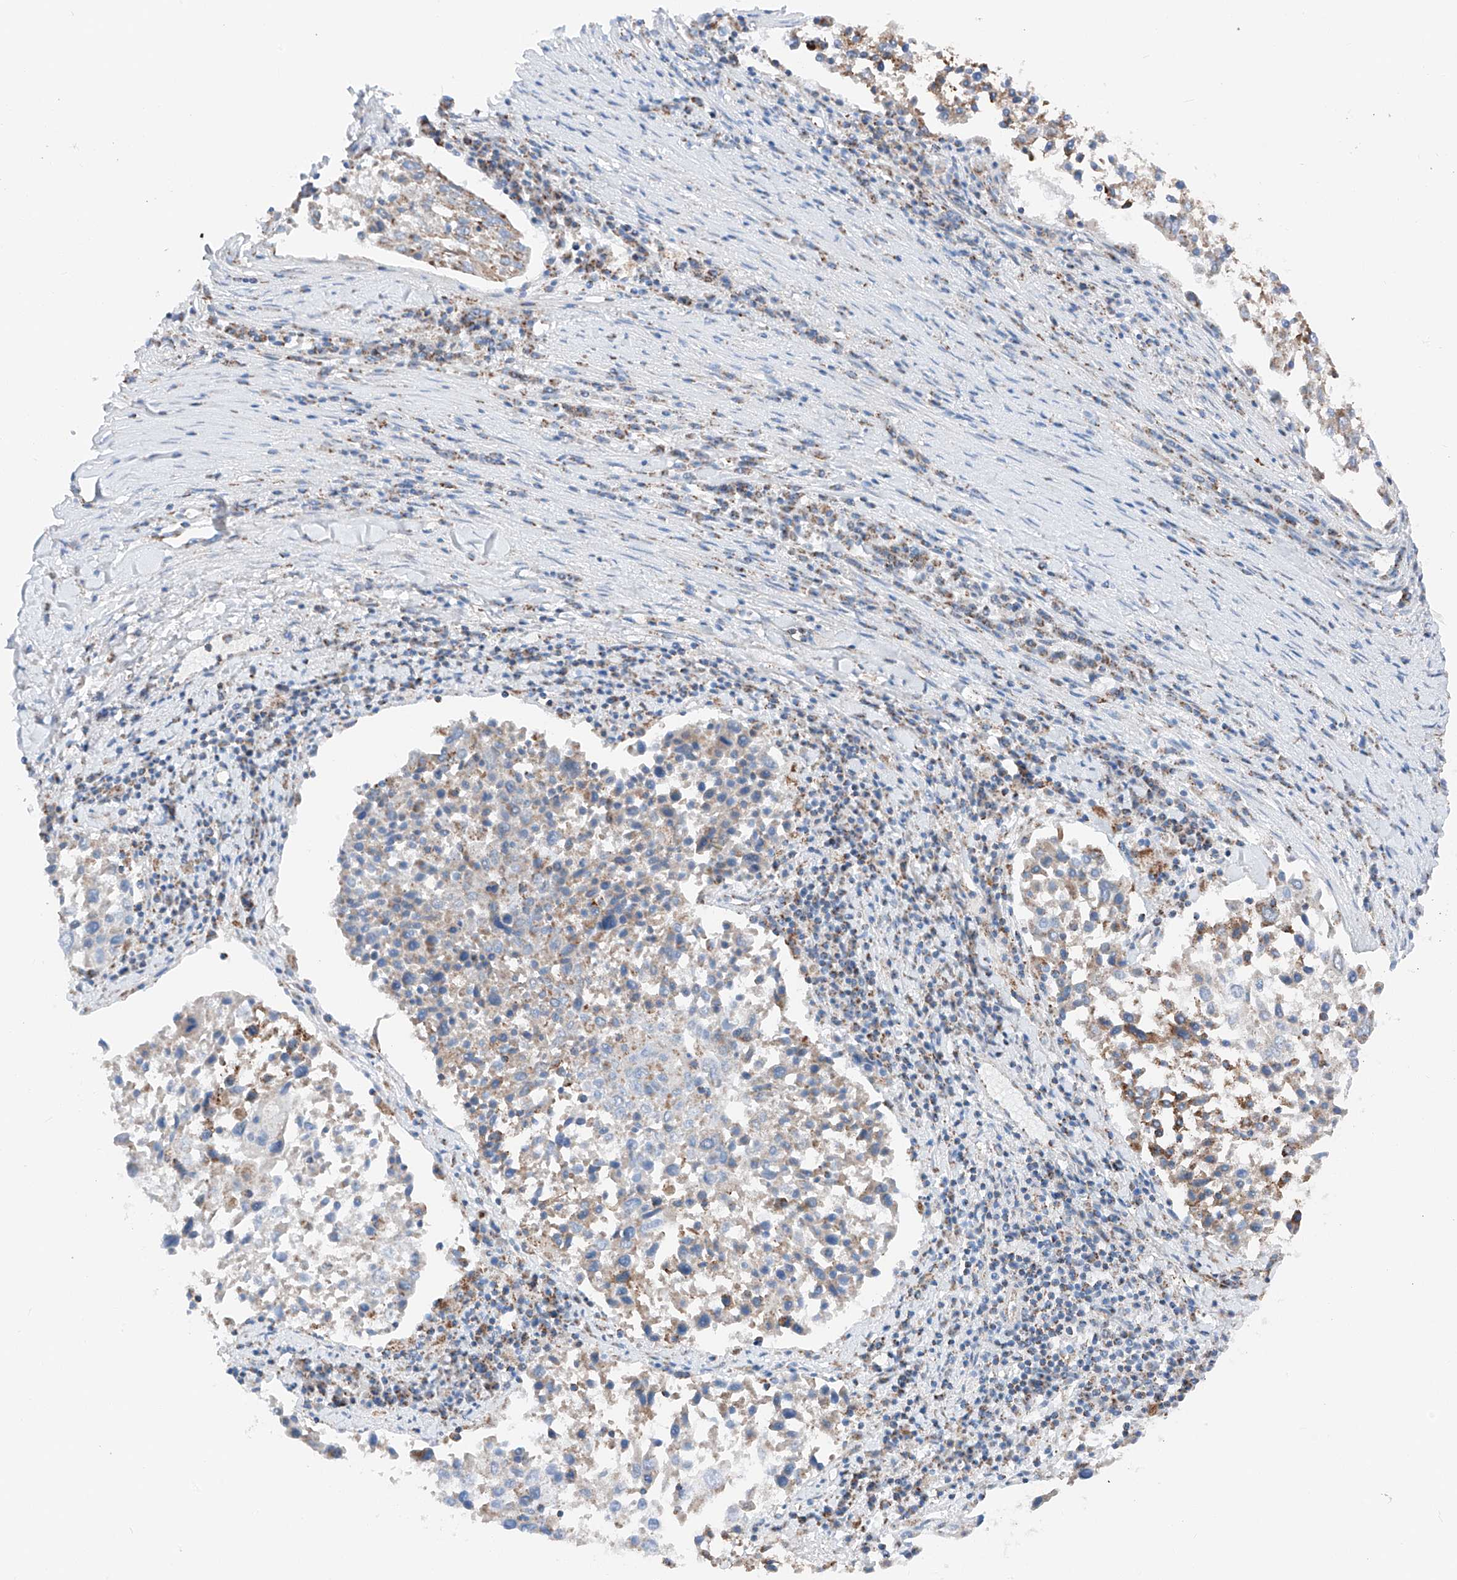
{"staining": {"intensity": "moderate", "quantity": "<25%", "location": "cytoplasmic/membranous"}, "tissue": "lung cancer", "cell_type": "Tumor cells", "image_type": "cancer", "snomed": [{"axis": "morphology", "description": "Squamous cell carcinoma, NOS"}, {"axis": "topography", "description": "Lung"}], "caption": "Immunohistochemical staining of human lung squamous cell carcinoma displays low levels of moderate cytoplasmic/membranous positivity in about <25% of tumor cells.", "gene": "MRAP", "patient": {"sex": "male", "age": 65}}